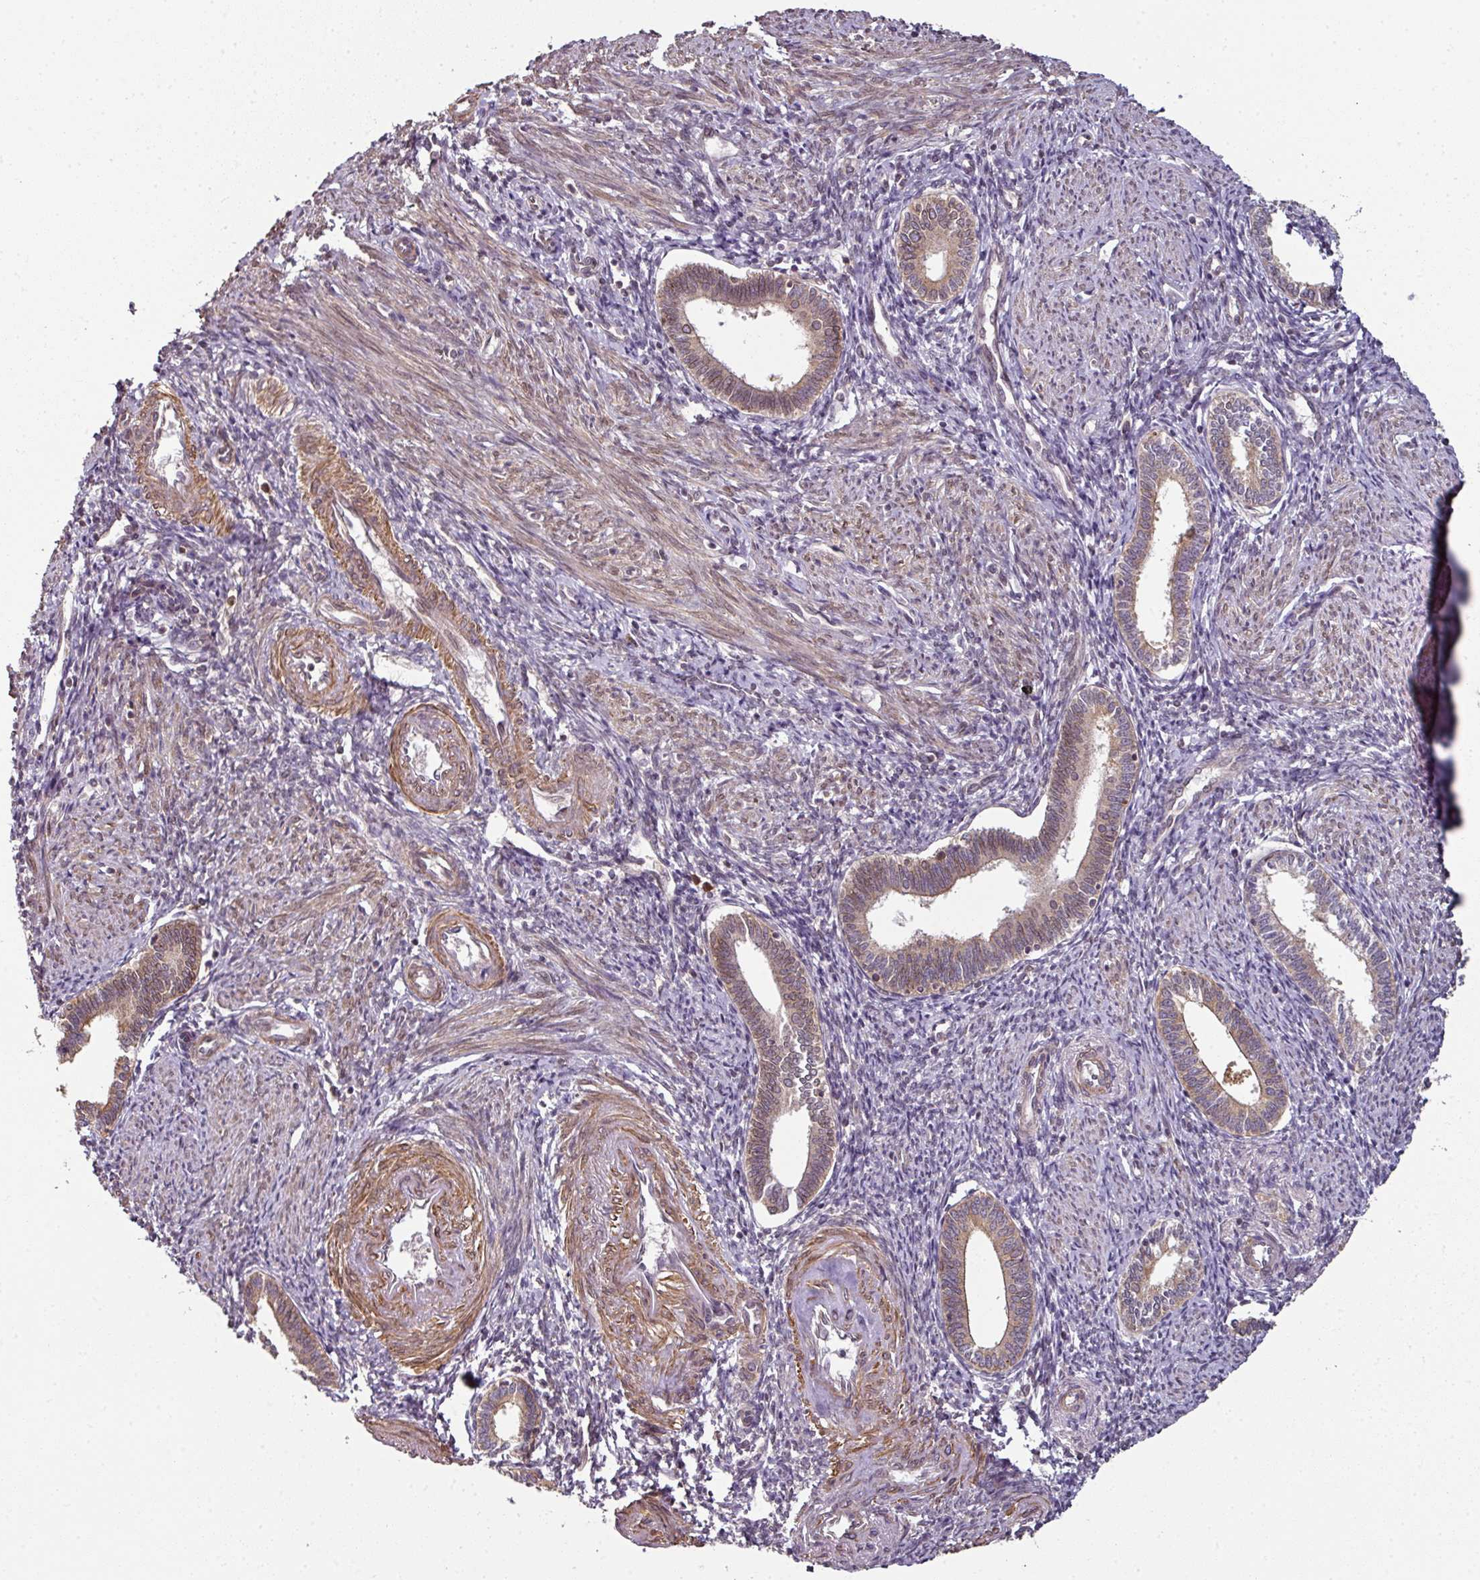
{"staining": {"intensity": "moderate", "quantity": "25%-75%", "location": "cytoplasmic/membranous,nuclear"}, "tissue": "endometrium", "cell_type": "Cells in endometrial stroma", "image_type": "normal", "snomed": [{"axis": "morphology", "description": "Normal tissue, NOS"}, {"axis": "topography", "description": "Endometrium"}], "caption": "A brown stain labels moderate cytoplasmic/membranous,nuclear expression of a protein in cells in endometrial stroma of normal endometrium.", "gene": "RANGAP1", "patient": {"sex": "female", "age": 41}}